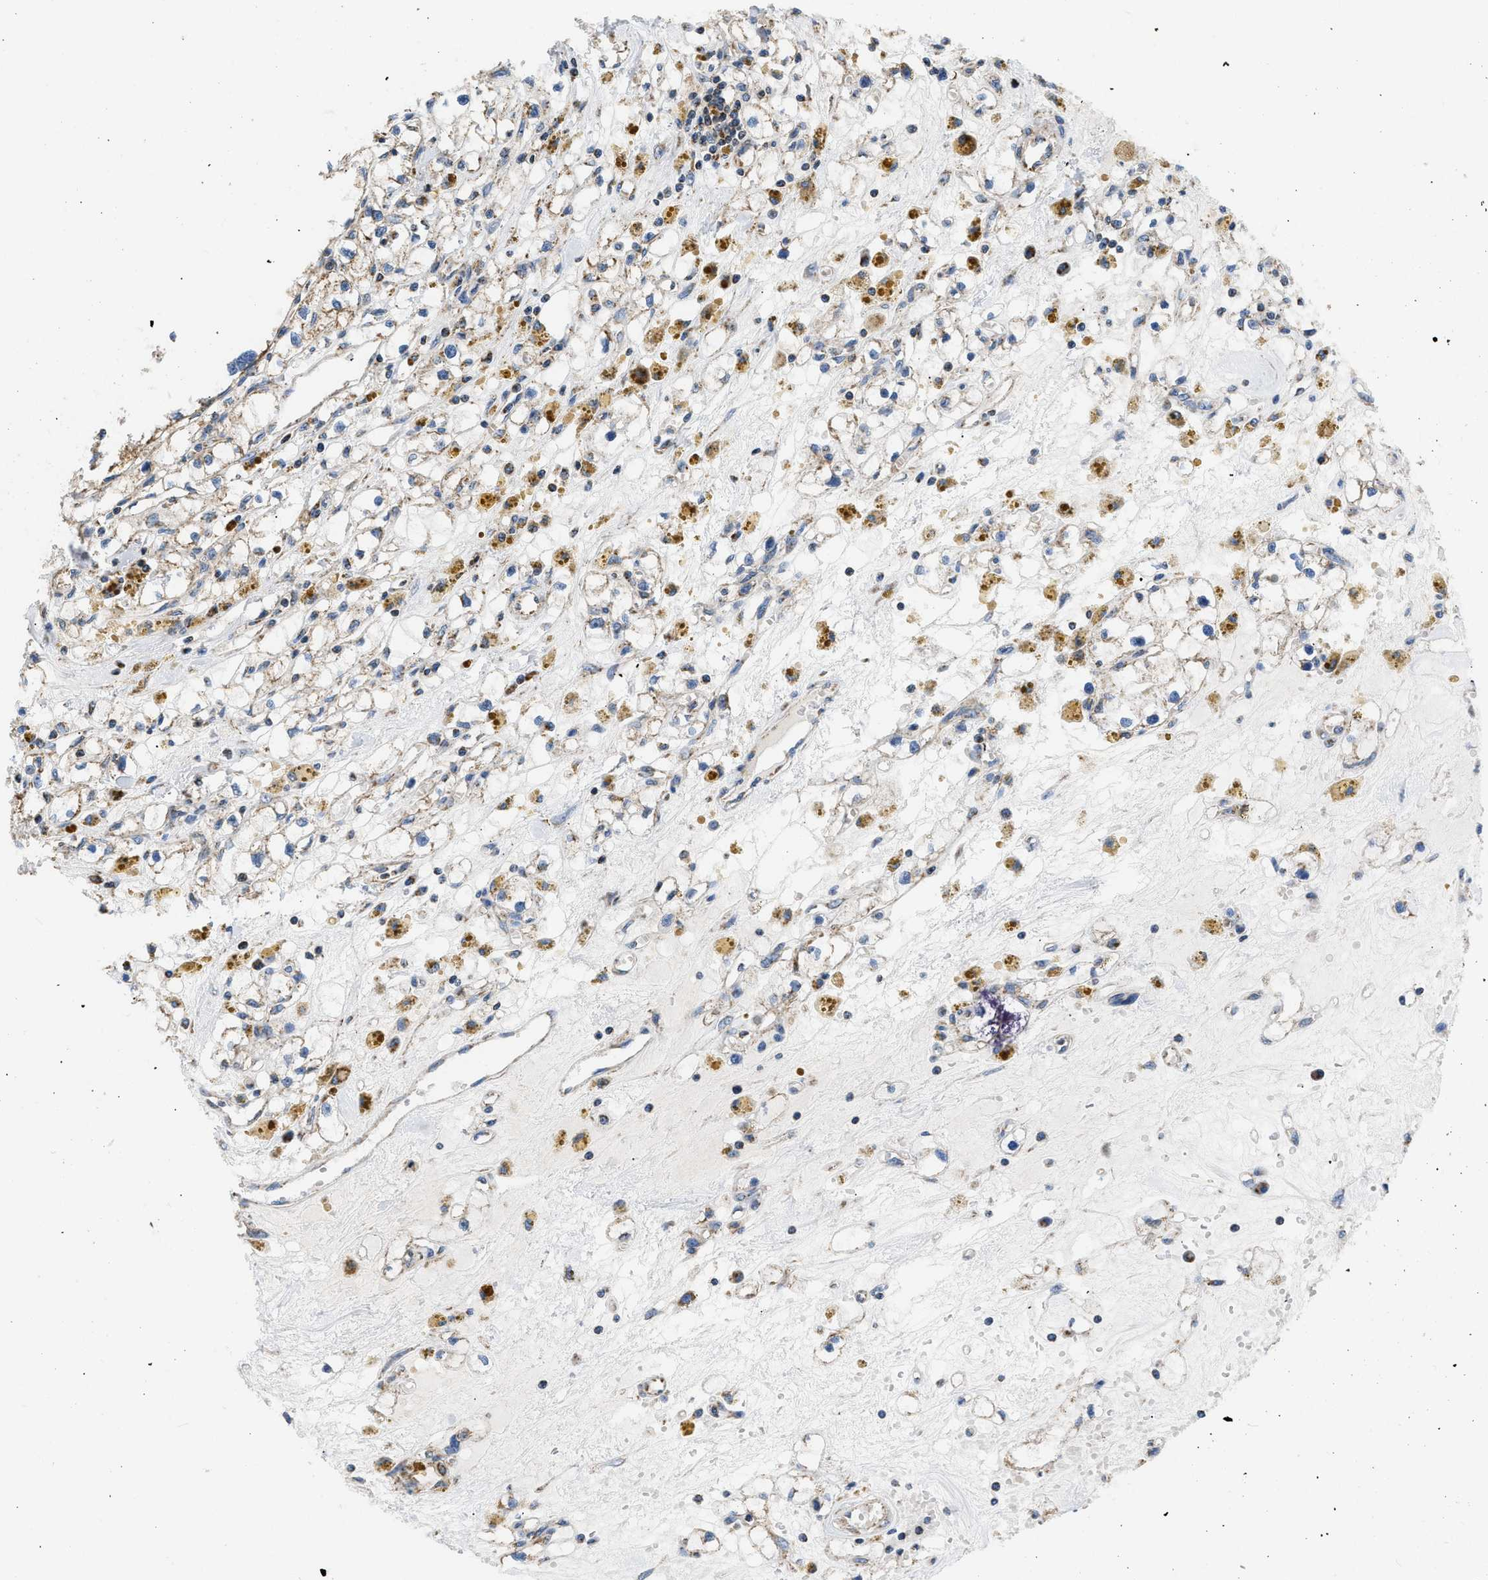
{"staining": {"intensity": "moderate", "quantity": "25%-75%", "location": "cytoplasmic/membranous"}, "tissue": "renal cancer", "cell_type": "Tumor cells", "image_type": "cancer", "snomed": [{"axis": "morphology", "description": "Adenocarcinoma, NOS"}, {"axis": "topography", "description": "Kidney"}], "caption": "Renal cancer tissue shows moderate cytoplasmic/membranous staining in approximately 25%-75% of tumor cells", "gene": "OPTN", "patient": {"sex": "male", "age": 56}}